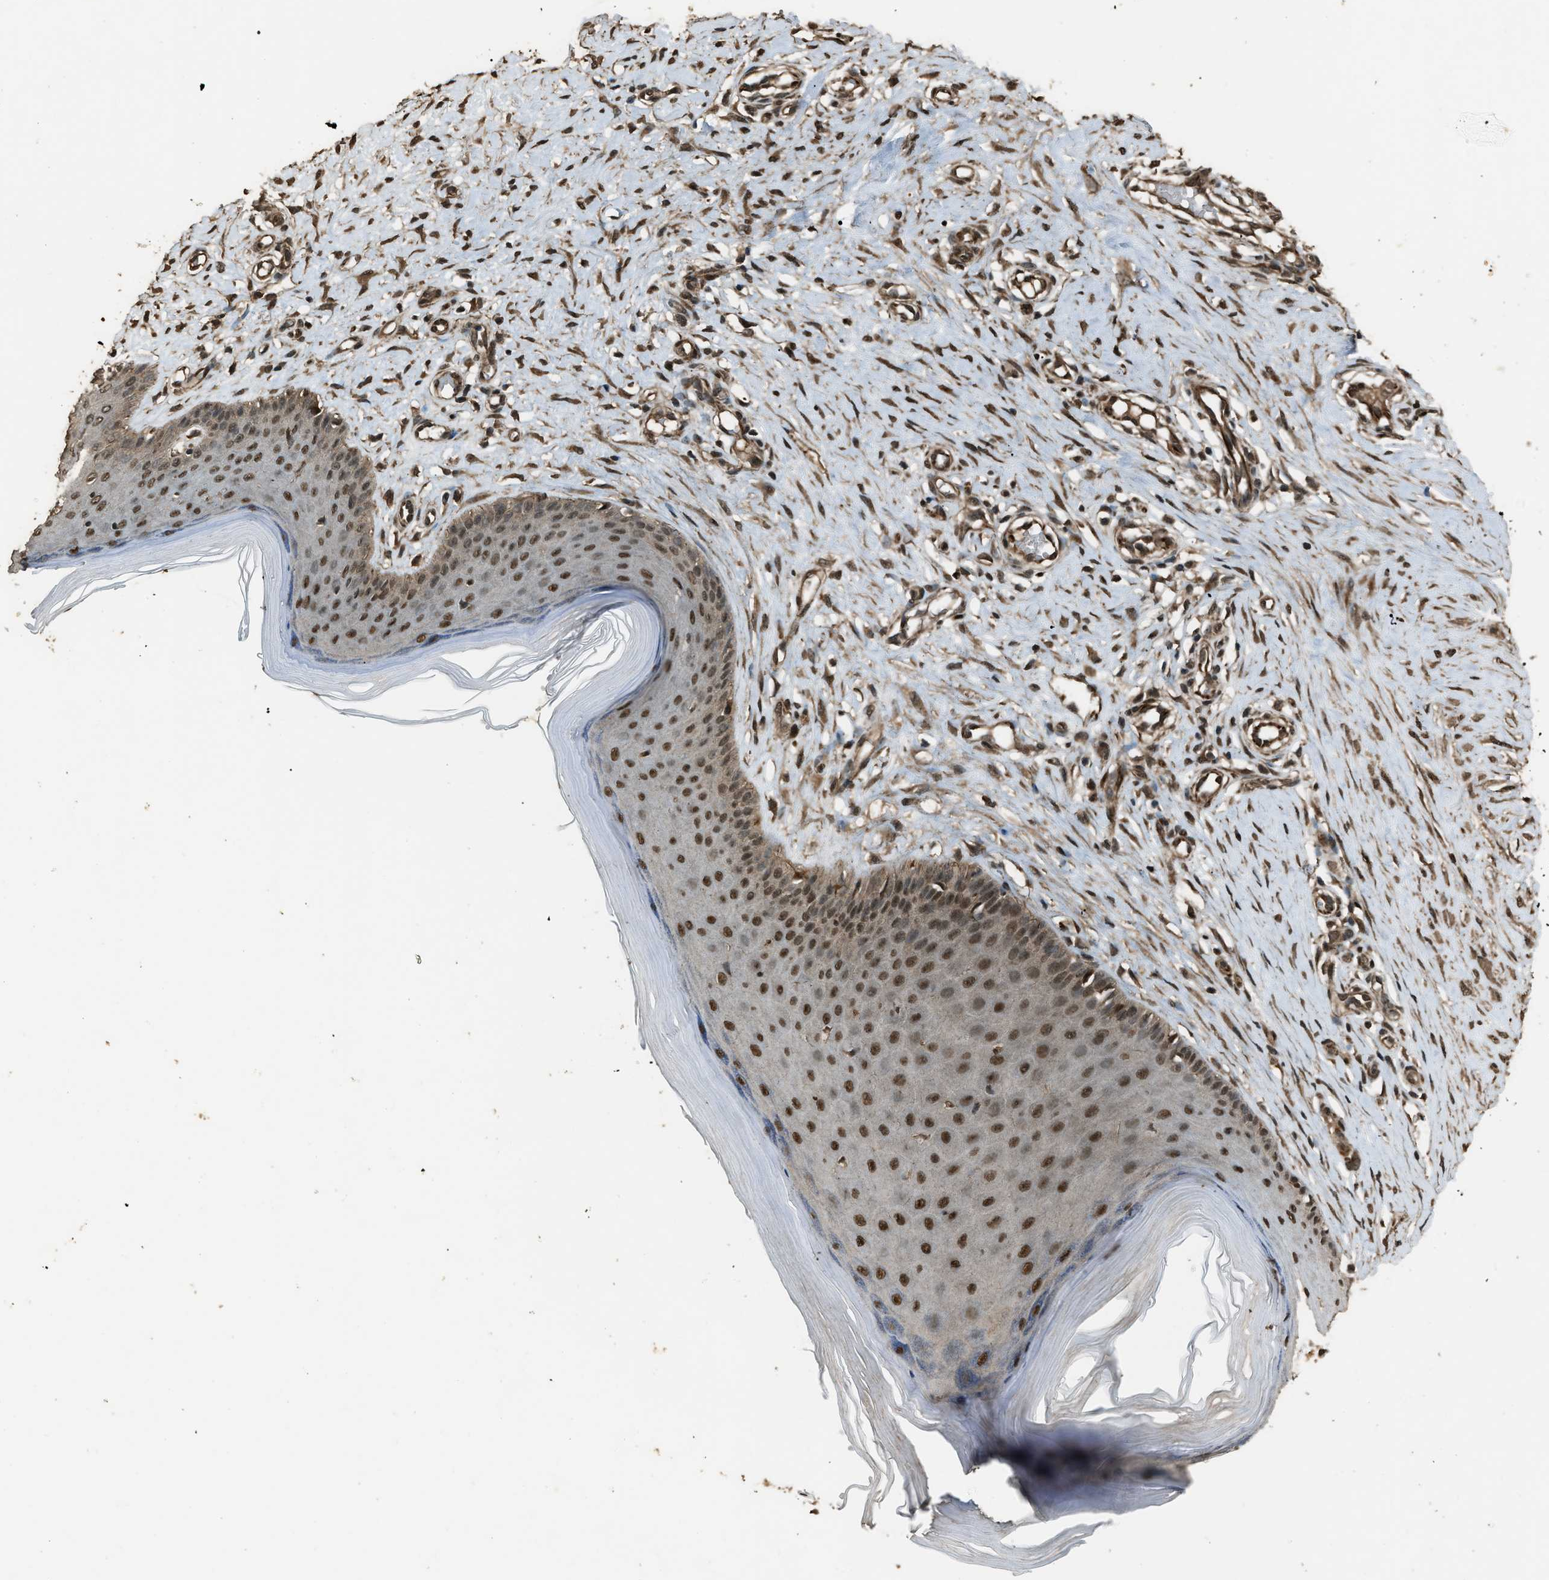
{"staining": {"intensity": "moderate", "quantity": ">75%", "location": "cytoplasmic/membranous,nuclear"}, "tissue": "skin", "cell_type": "Fibroblasts", "image_type": "normal", "snomed": [{"axis": "morphology", "description": "Normal tissue, NOS"}, {"axis": "topography", "description": "Skin"}], "caption": "Immunohistochemical staining of normal human skin shows >75% levels of moderate cytoplasmic/membranous,nuclear protein expression in approximately >75% of fibroblasts.", "gene": "SERTAD2", "patient": {"sex": "male", "age": 41}}